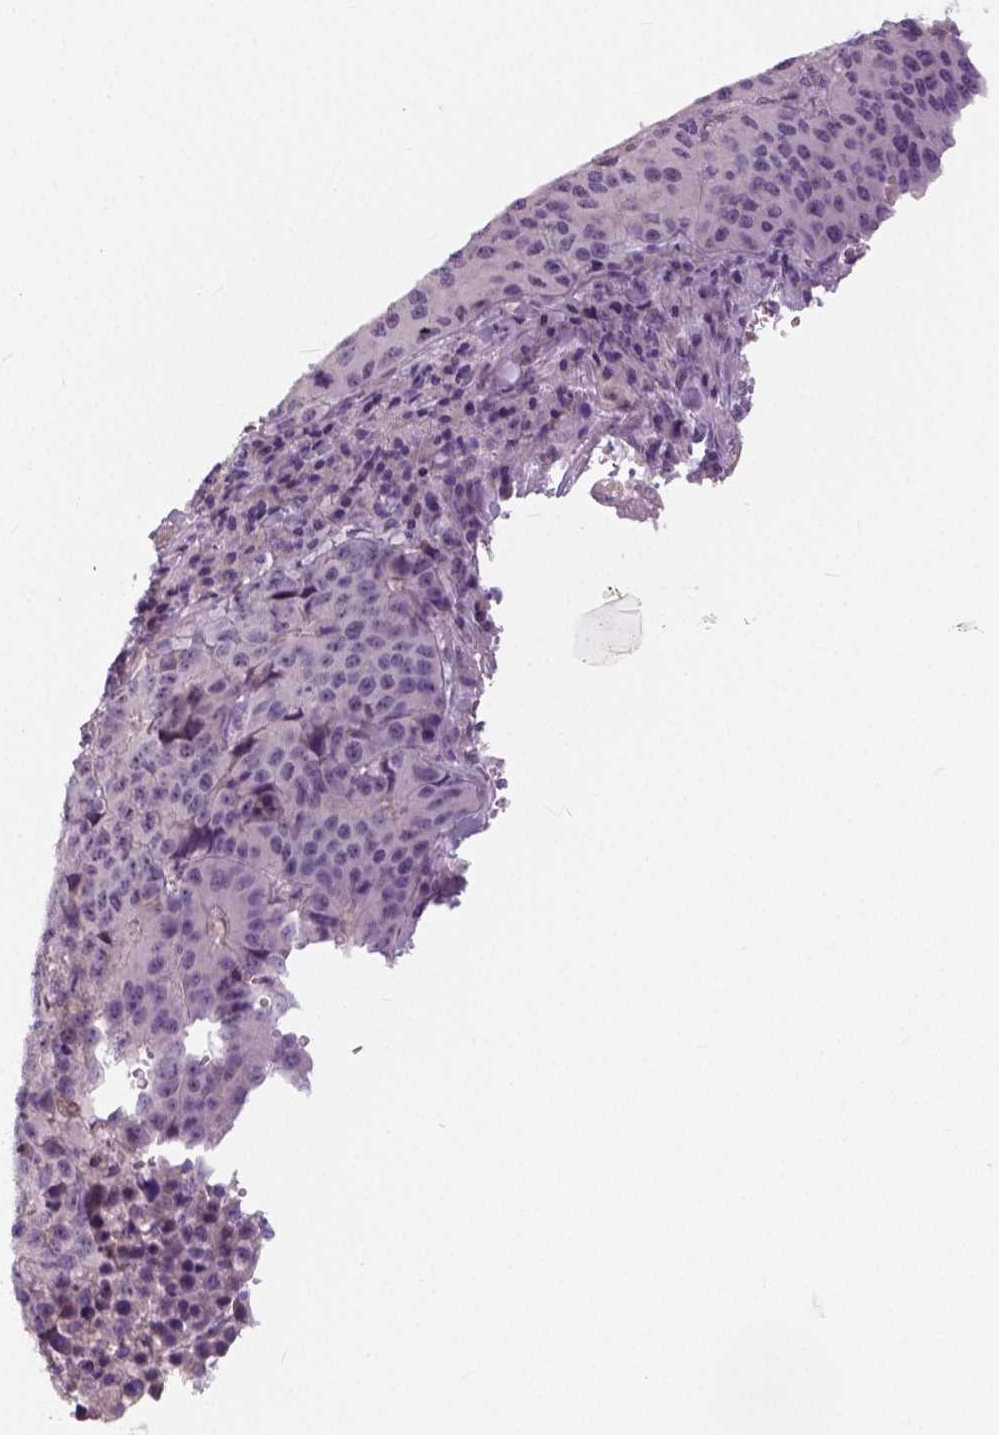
{"staining": {"intensity": "negative", "quantity": "none", "location": "none"}, "tissue": "stomach cancer", "cell_type": "Tumor cells", "image_type": "cancer", "snomed": [{"axis": "morphology", "description": "Adenocarcinoma, NOS"}, {"axis": "topography", "description": "Stomach"}], "caption": "The image reveals no significant positivity in tumor cells of stomach cancer.", "gene": "NECAB1", "patient": {"sex": "male", "age": 71}}